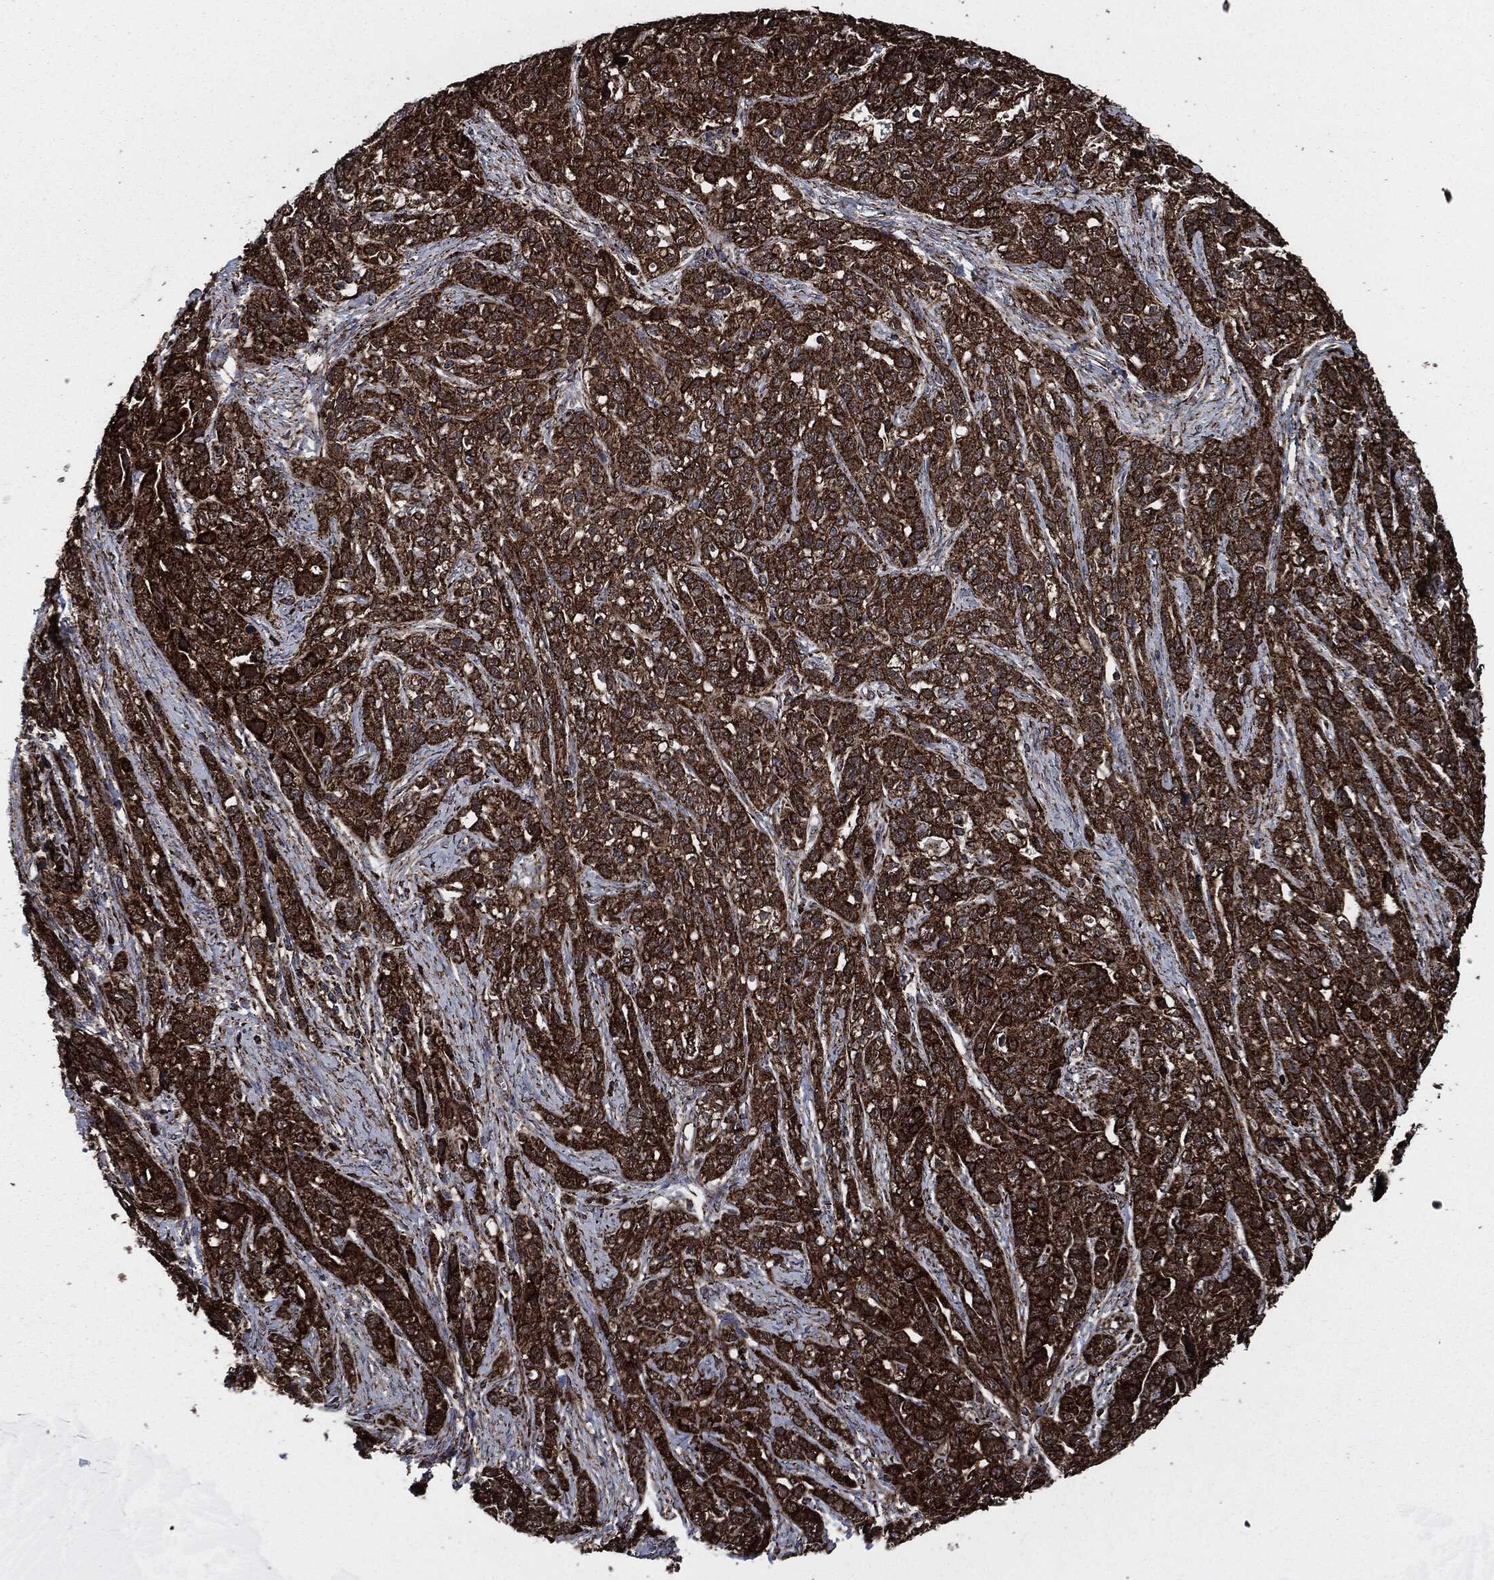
{"staining": {"intensity": "strong", "quantity": ">75%", "location": "cytoplasmic/membranous"}, "tissue": "ovarian cancer", "cell_type": "Tumor cells", "image_type": "cancer", "snomed": [{"axis": "morphology", "description": "Cystadenocarcinoma, serous, NOS"}, {"axis": "topography", "description": "Ovary"}], "caption": "Ovarian cancer (serous cystadenocarcinoma) stained with a protein marker shows strong staining in tumor cells.", "gene": "FH", "patient": {"sex": "female", "age": 71}}